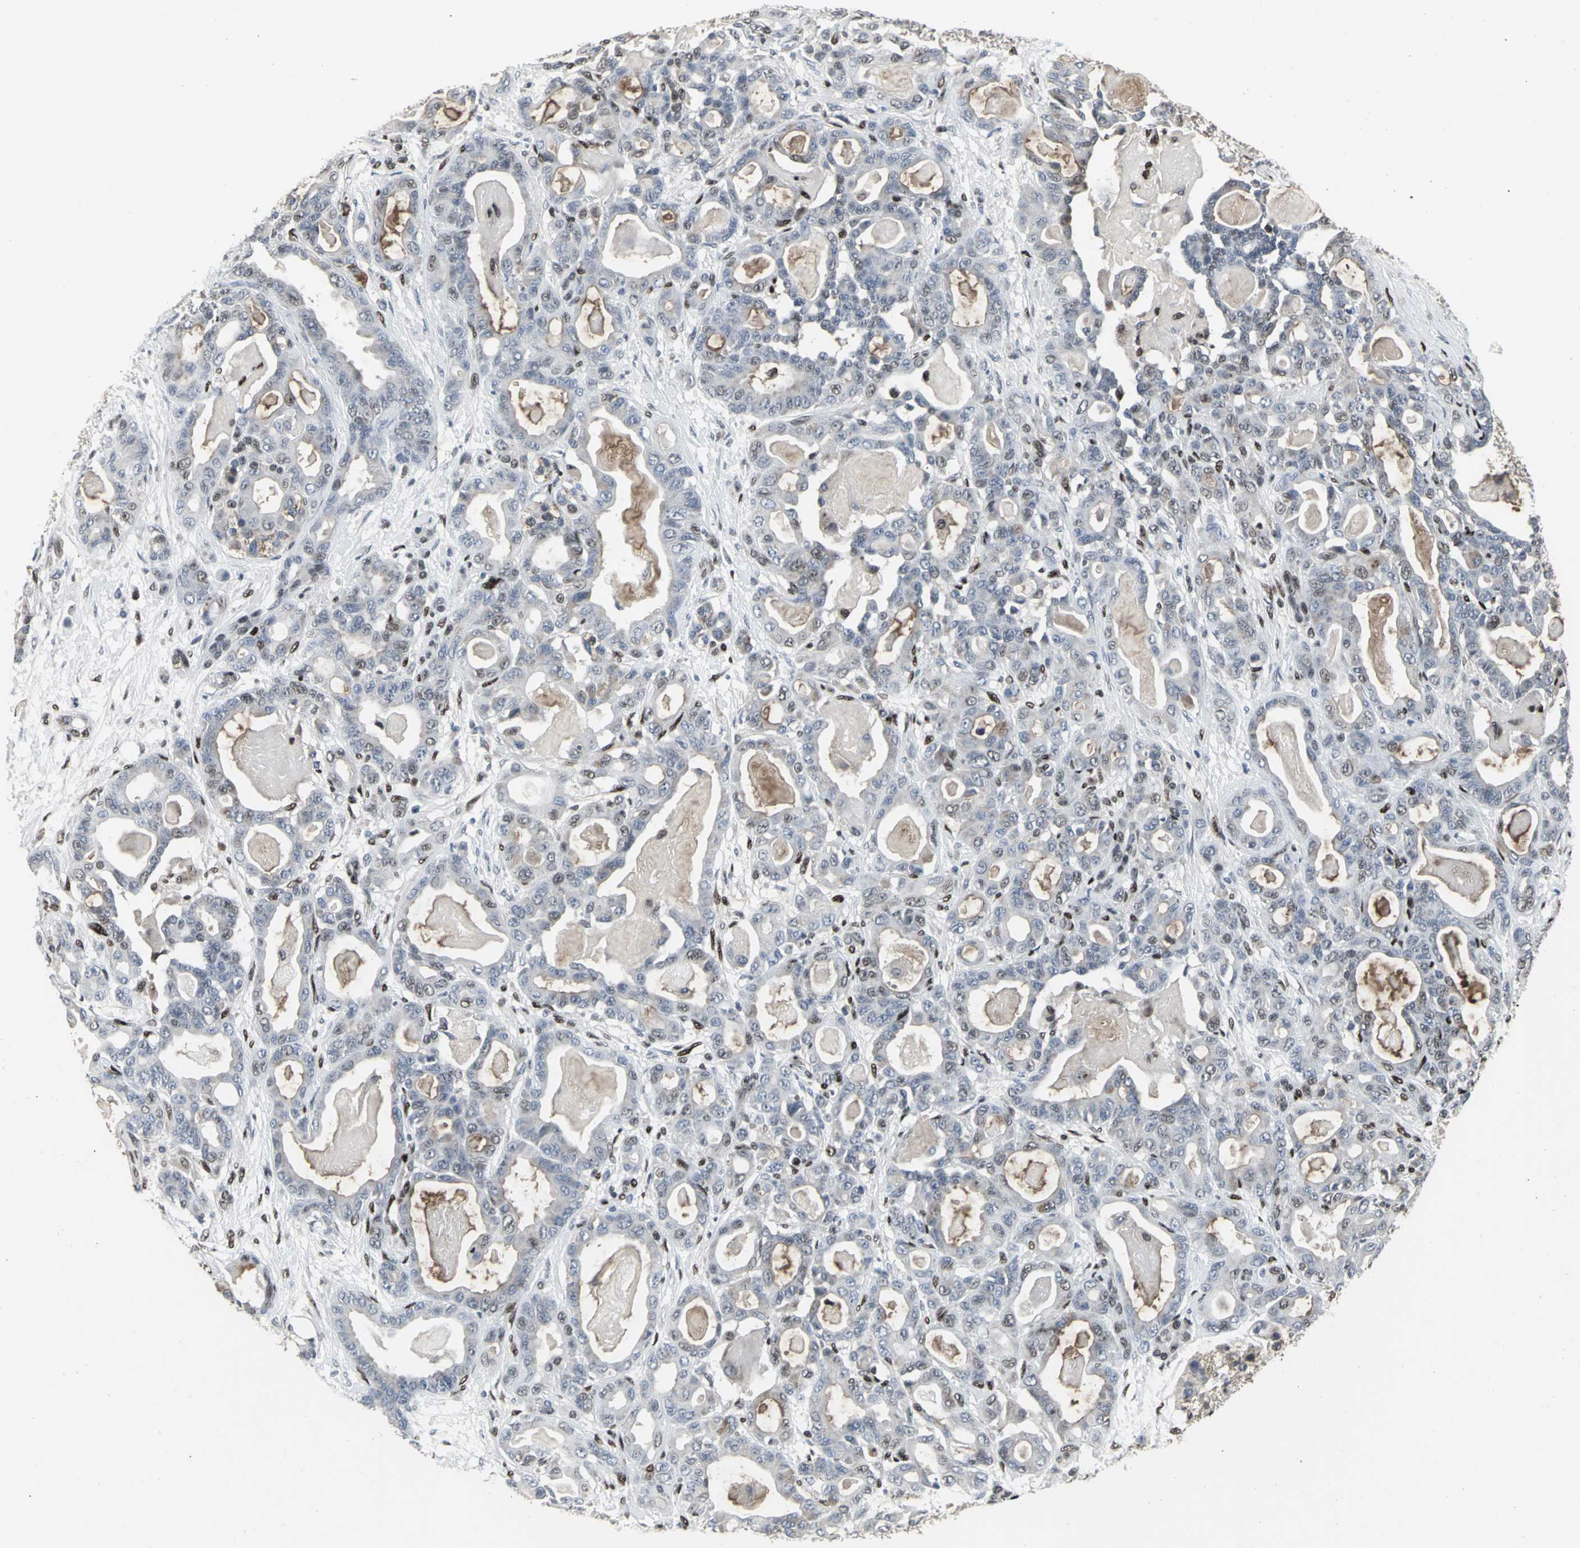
{"staining": {"intensity": "weak", "quantity": "<25%", "location": "nuclear"}, "tissue": "pancreatic cancer", "cell_type": "Tumor cells", "image_type": "cancer", "snomed": [{"axis": "morphology", "description": "Adenocarcinoma, NOS"}, {"axis": "topography", "description": "Pancreas"}], "caption": "DAB immunohistochemical staining of pancreatic adenocarcinoma reveals no significant expression in tumor cells.", "gene": "SRF", "patient": {"sex": "male", "age": 63}}